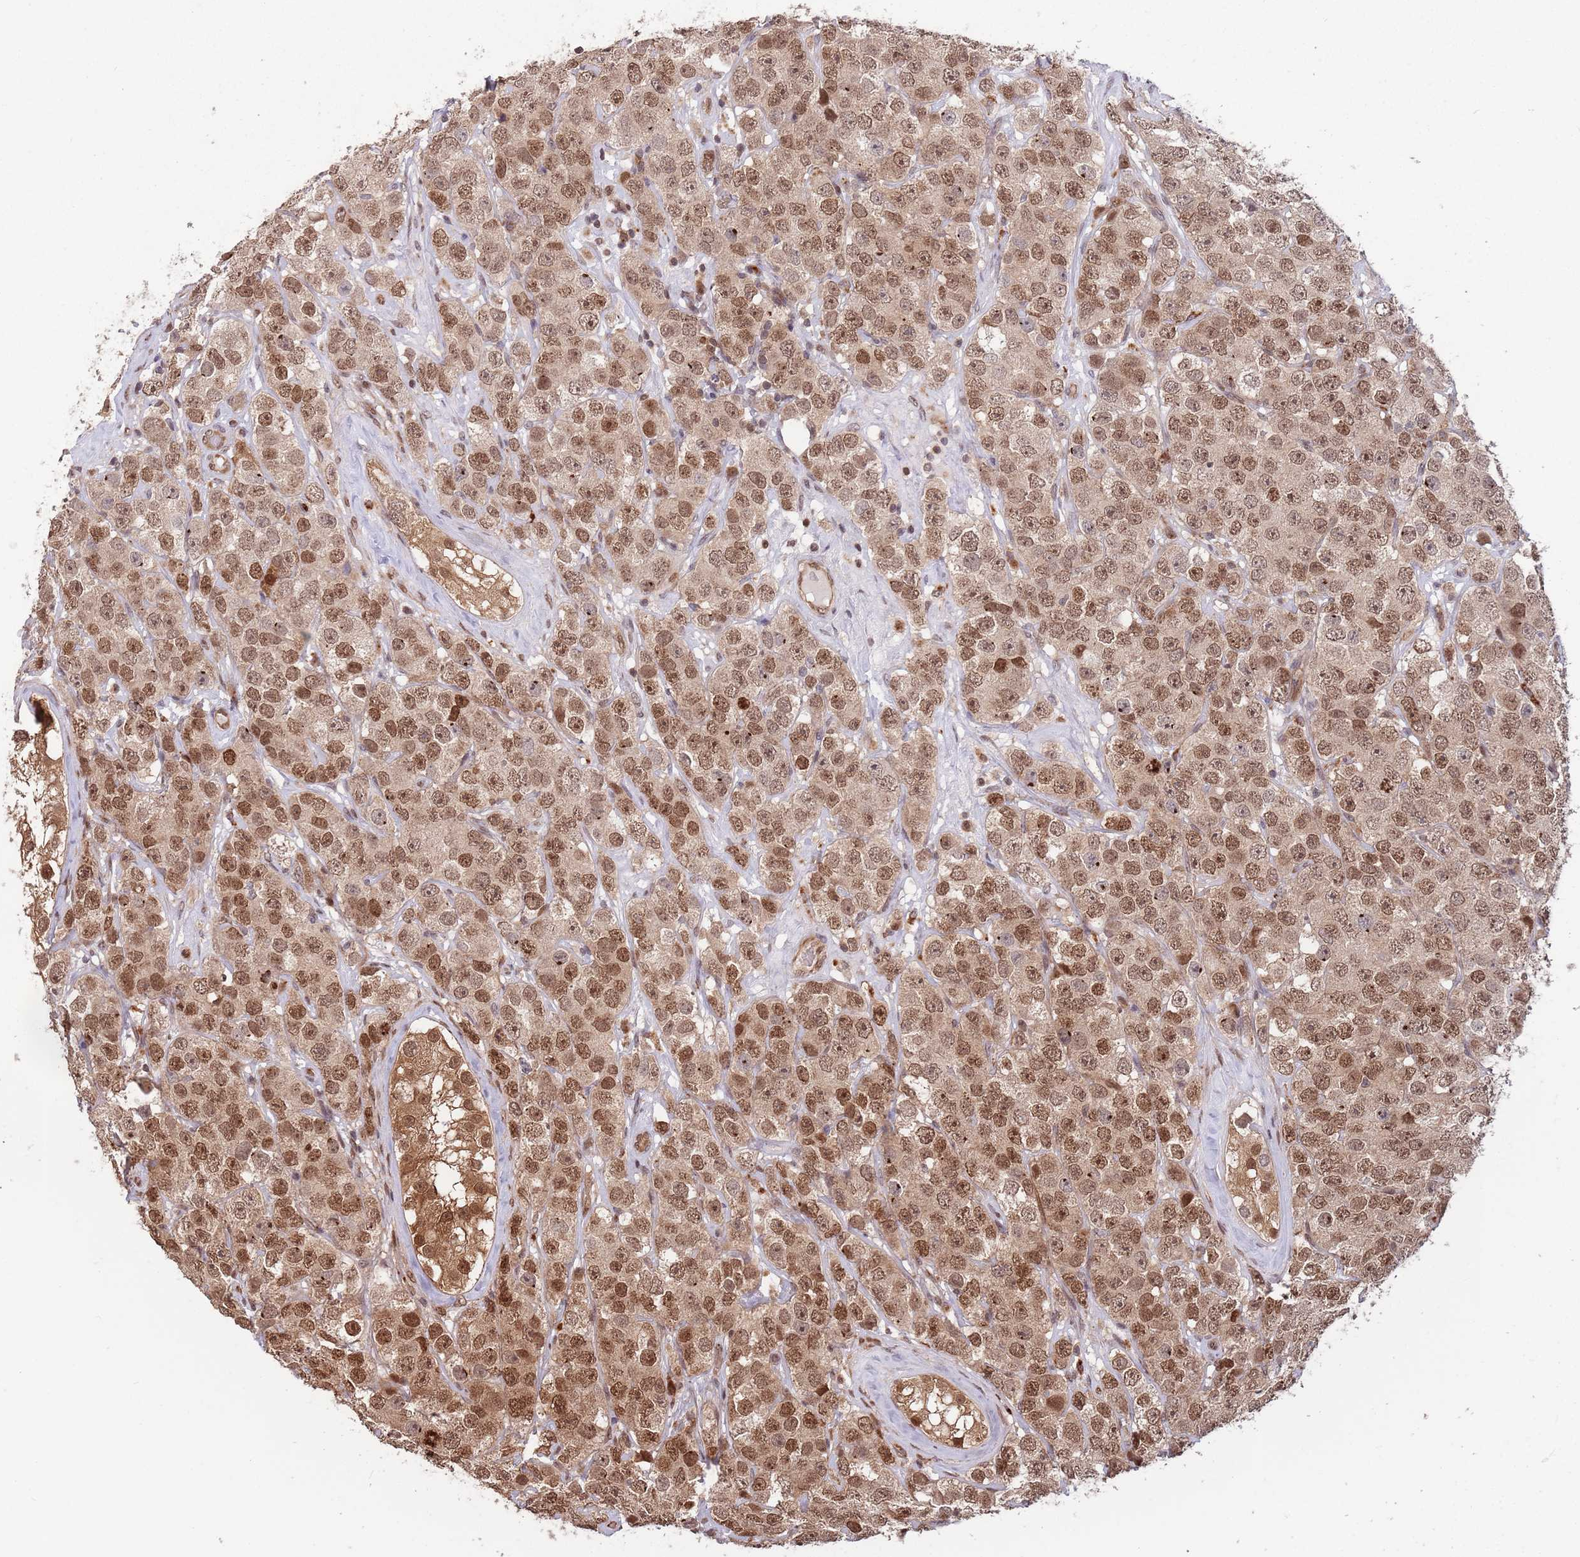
{"staining": {"intensity": "moderate", "quantity": ">75%", "location": "nuclear"}, "tissue": "testis cancer", "cell_type": "Tumor cells", "image_type": "cancer", "snomed": [{"axis": "morphology", "description": "Seminoma, NOS"}, {"axis": "topography", "description": "Testis"}], "caption": "Moderate nuclear protein positivity is identified in about >75% of tumor cells in testis cancer (seminoma). (brown staining indicates protein expression, while blue staining denotes nuclei).", "gene": "SALL1", "patient": {"sex": "male", "age": 28}}